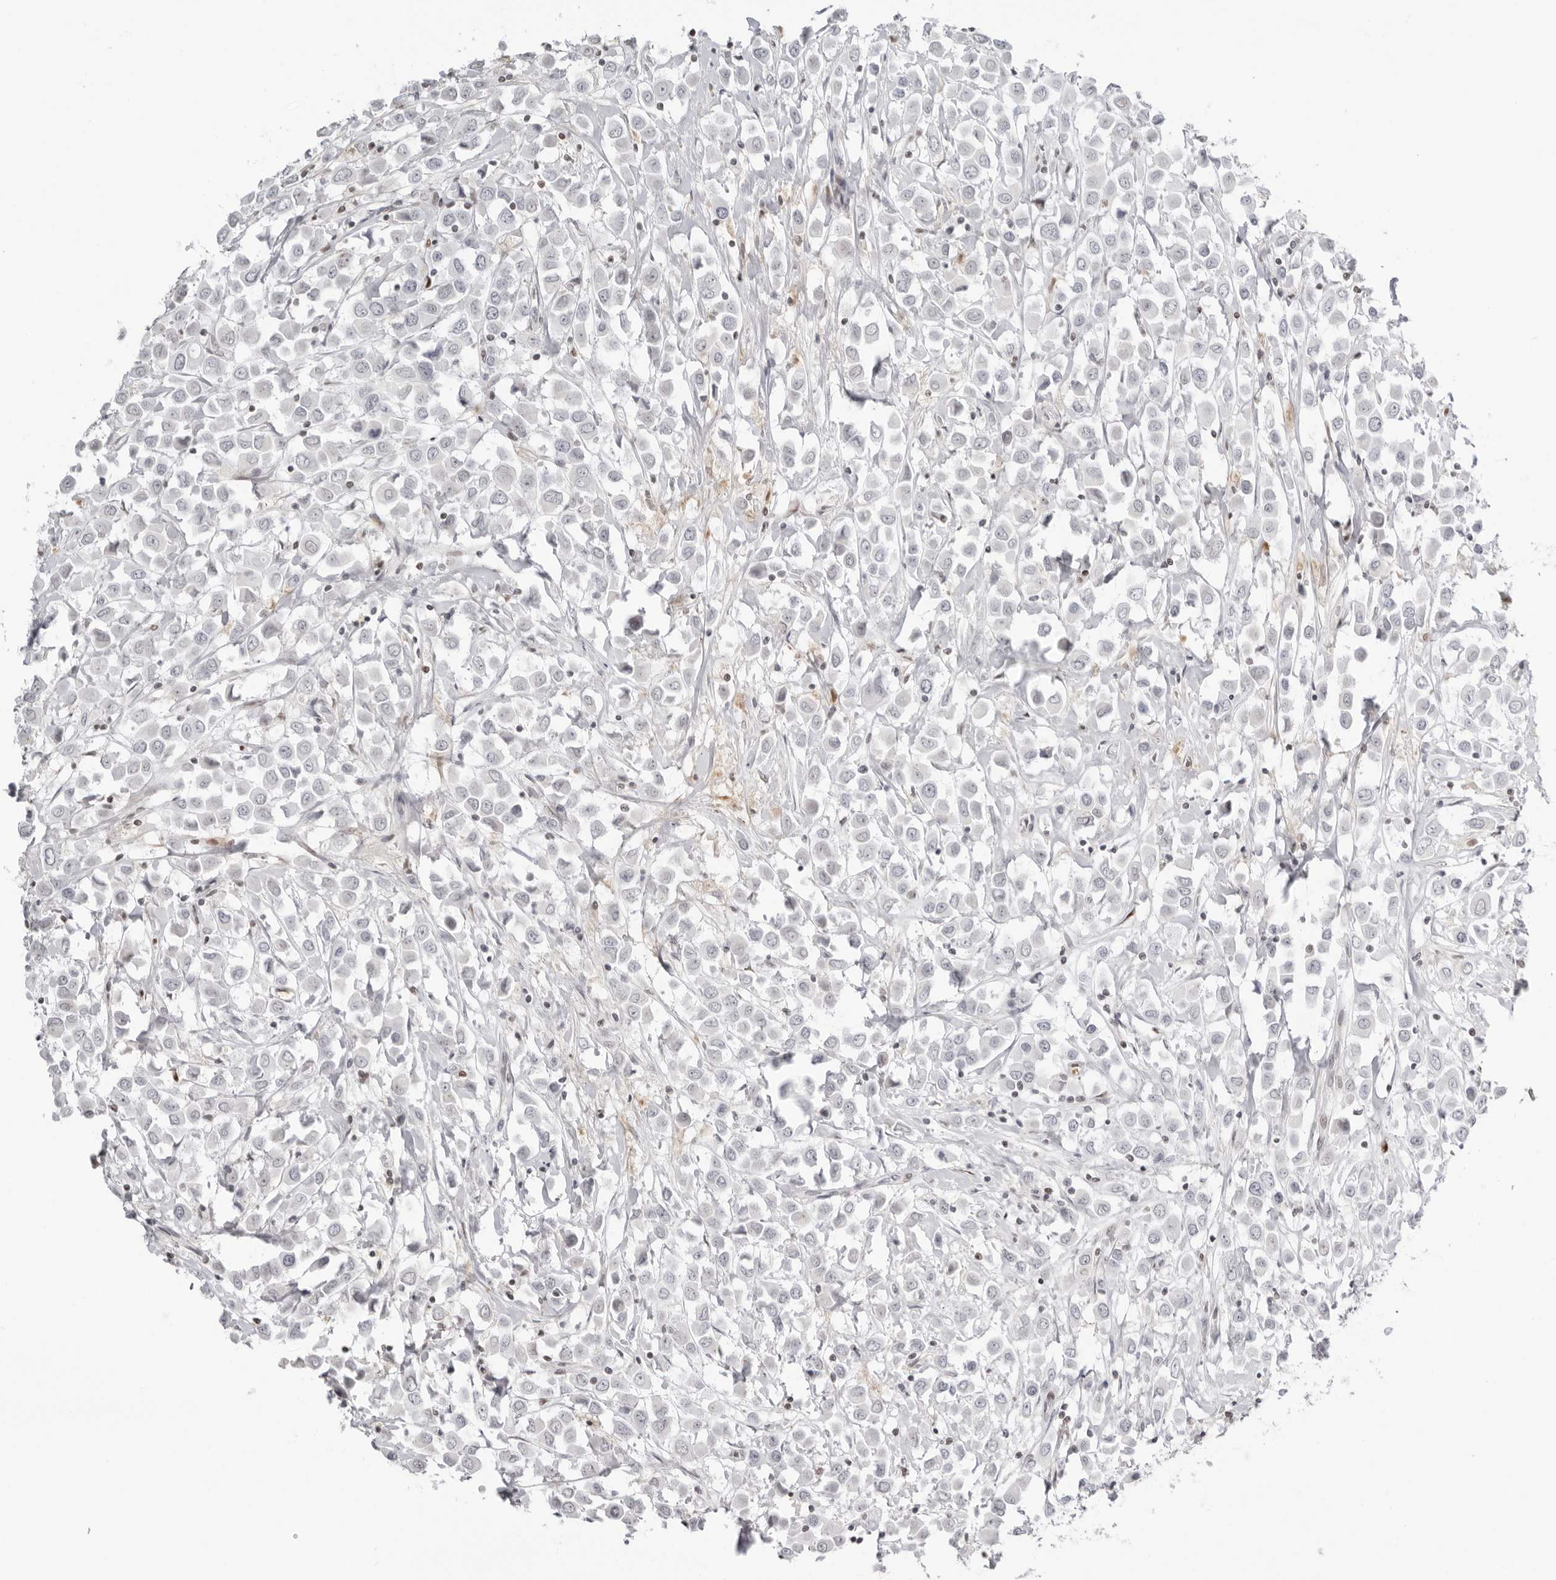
{"staining": {"intensity": "negative", "quantity": "none", "location": "none"}, "tissue": "breast cancer", "cell_type": "Tumor cells", "image_type": "cancer", "snomed": [{"axis": "morphology", "description": "Duct carcinoma"}, {"axis": "topography", "description": "Breast"}], "caption": "Immunohistochemistry histopathology image of neoplastic tissue: human breast cancer stained with DAB (3,3'-diaminobenzidine) exhibits no significant protein positivity in tumor cells.", "gene": "RNF146", "patient": {"sex": "female", "age": 61}}